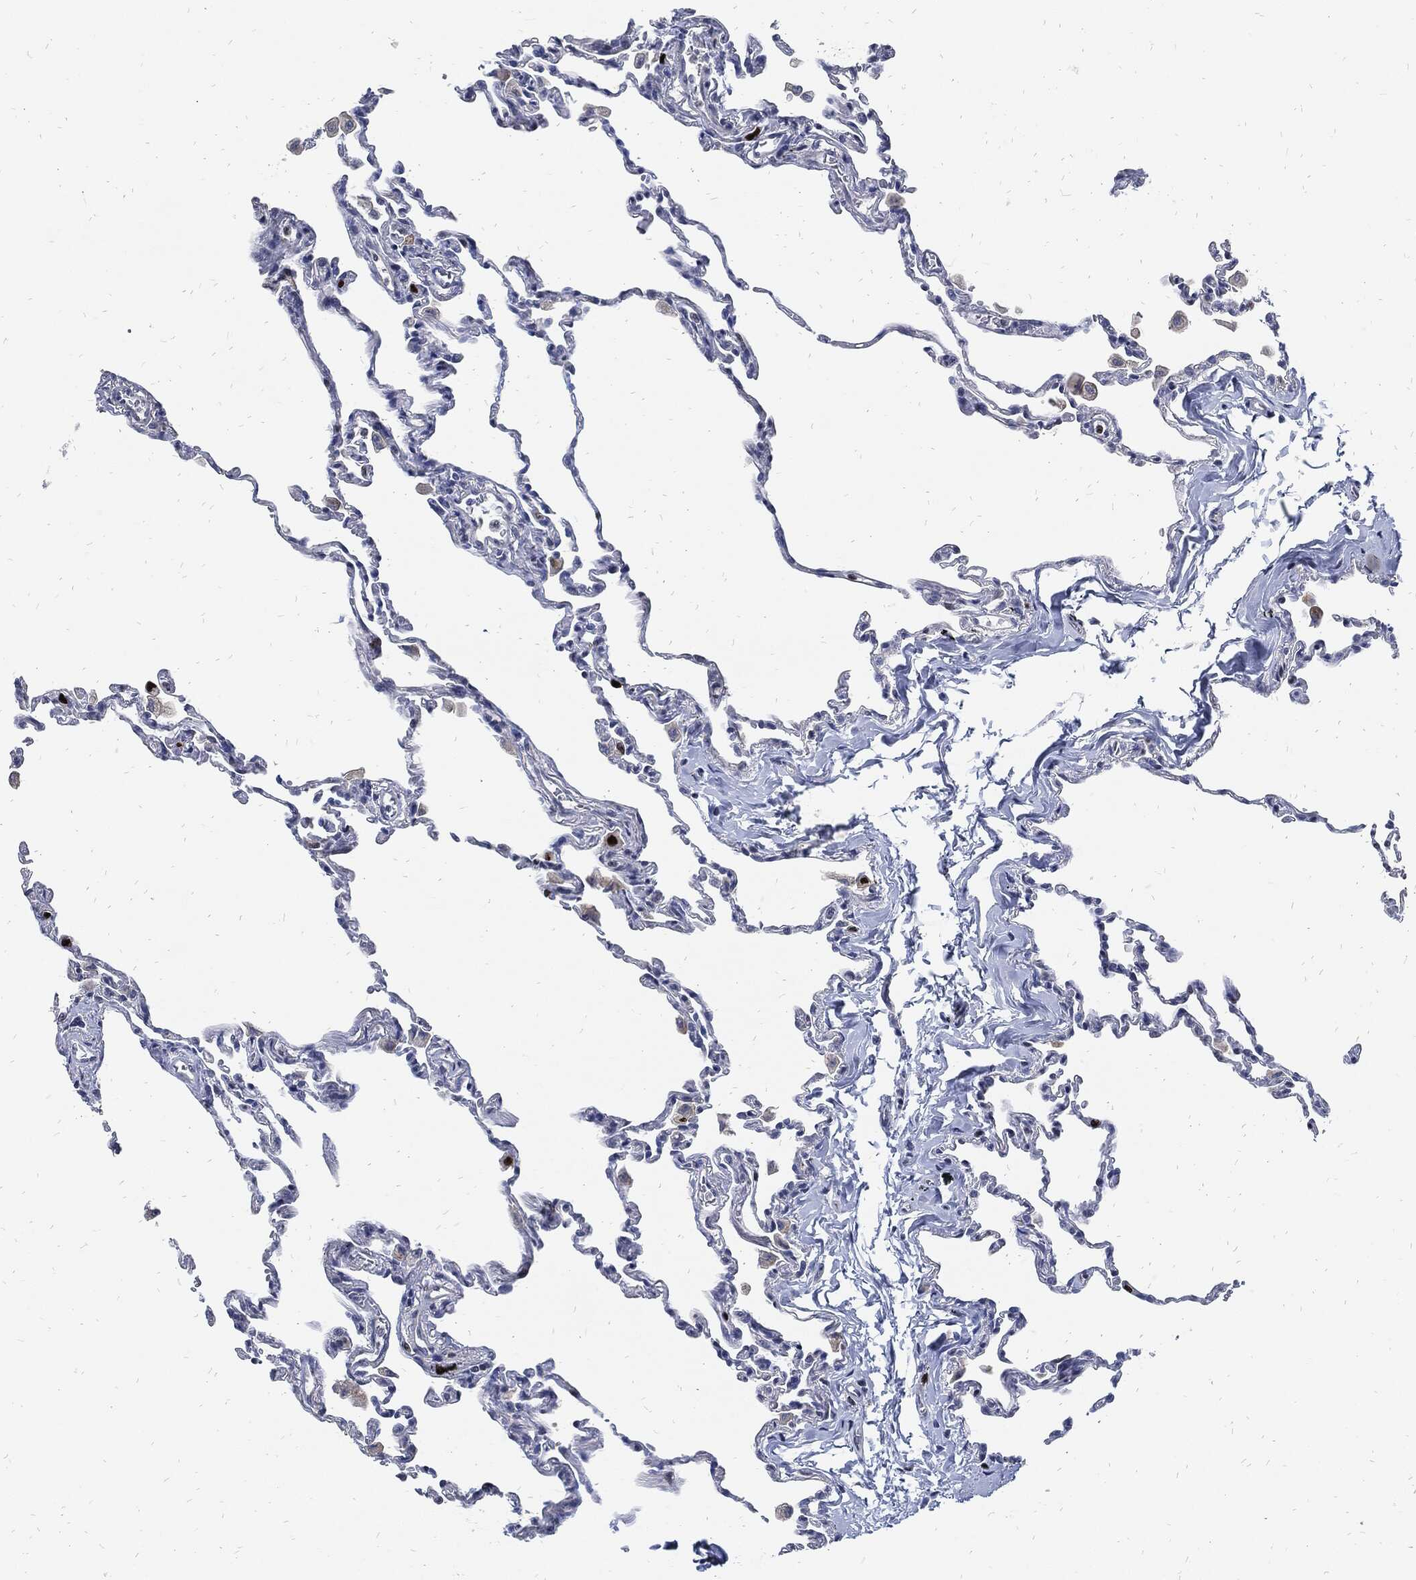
{"staining": {"intensity": "negative", "quantity": "none", "location": "none"}, "tissue": "lung", "cell_type": "Alveolar cells", "image_type": "normal", "snomed": [{"axis": "morphology", "description": "Normal tissue, NOS"}, {"axis": "topography", "description": "Lung"}], "caption": "High power microscopy image of an immunohistochemistry image of normal lung, revealing no significant staining in alveolar cells. Brightfield microscopy of IHC stained with DAB (brown) and hematoxylin (blue), captured at high magnification.", "gene": "MKI67", "patient": {"sex": "female", "age": 57}}